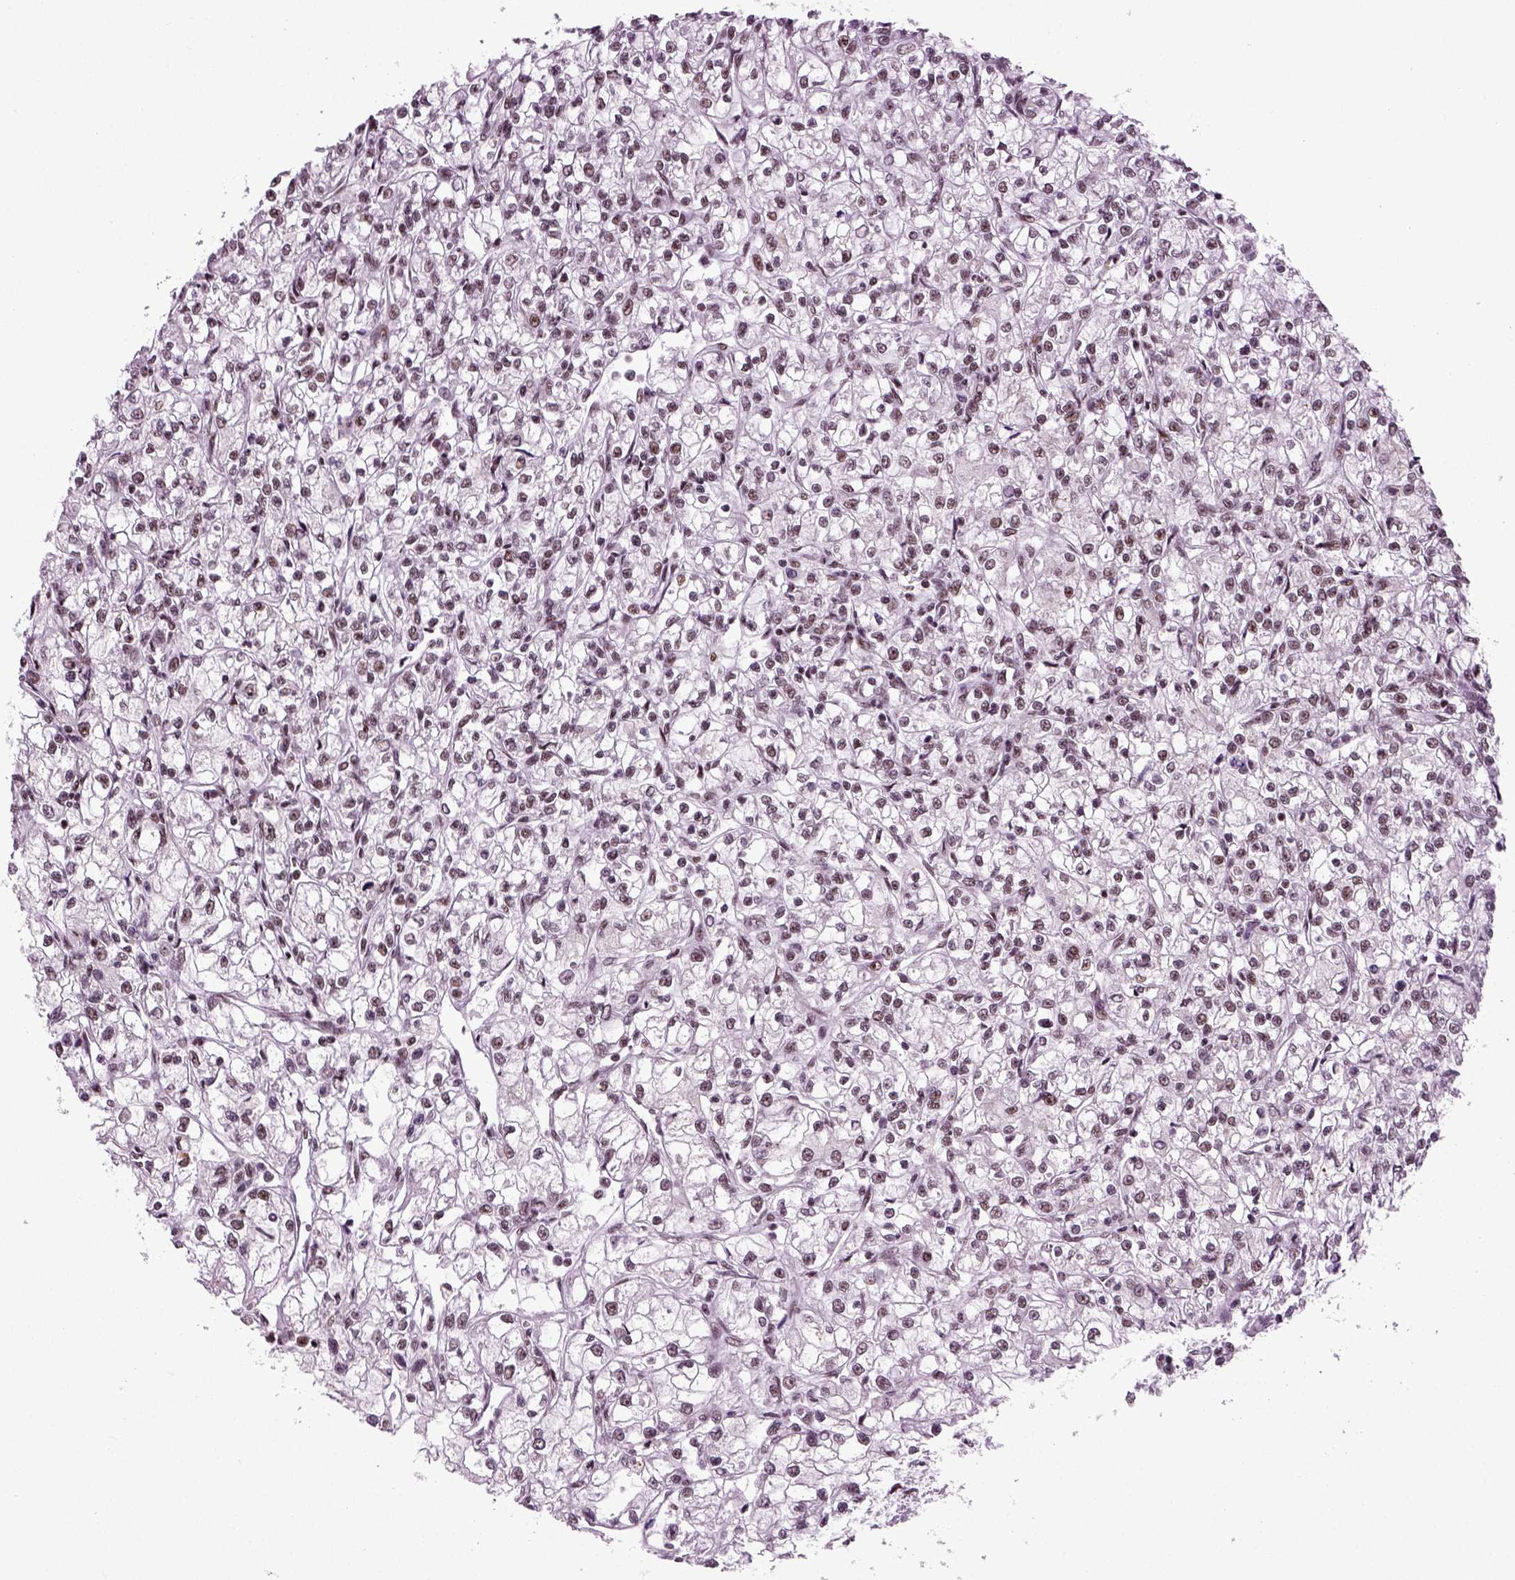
{"staining": {"intensity": "weak", "quantity": "25%-75%", "location": "nuclear"}, "tissue": "renal cancer", "cell_type": "Tumor cells", "image_type": "cancer", "snomed": [{"axis": "morphology", "description": "Adenocarcinoma, NOS"}, {"axis": "topography", "description": "Kidney"}], "caption": "Immunohistochemical staining of renal adenocarcinoma displays weak nuclear protein positivity in approximately 25%-75% of tumor cells. The protein of interest is stained brown, and the nuclei are stained in blue (DAB IHC with brightfield microscopy, high magnification).", "gene": "RCOR3", "patient": {"sex": "female", "age": 59}}